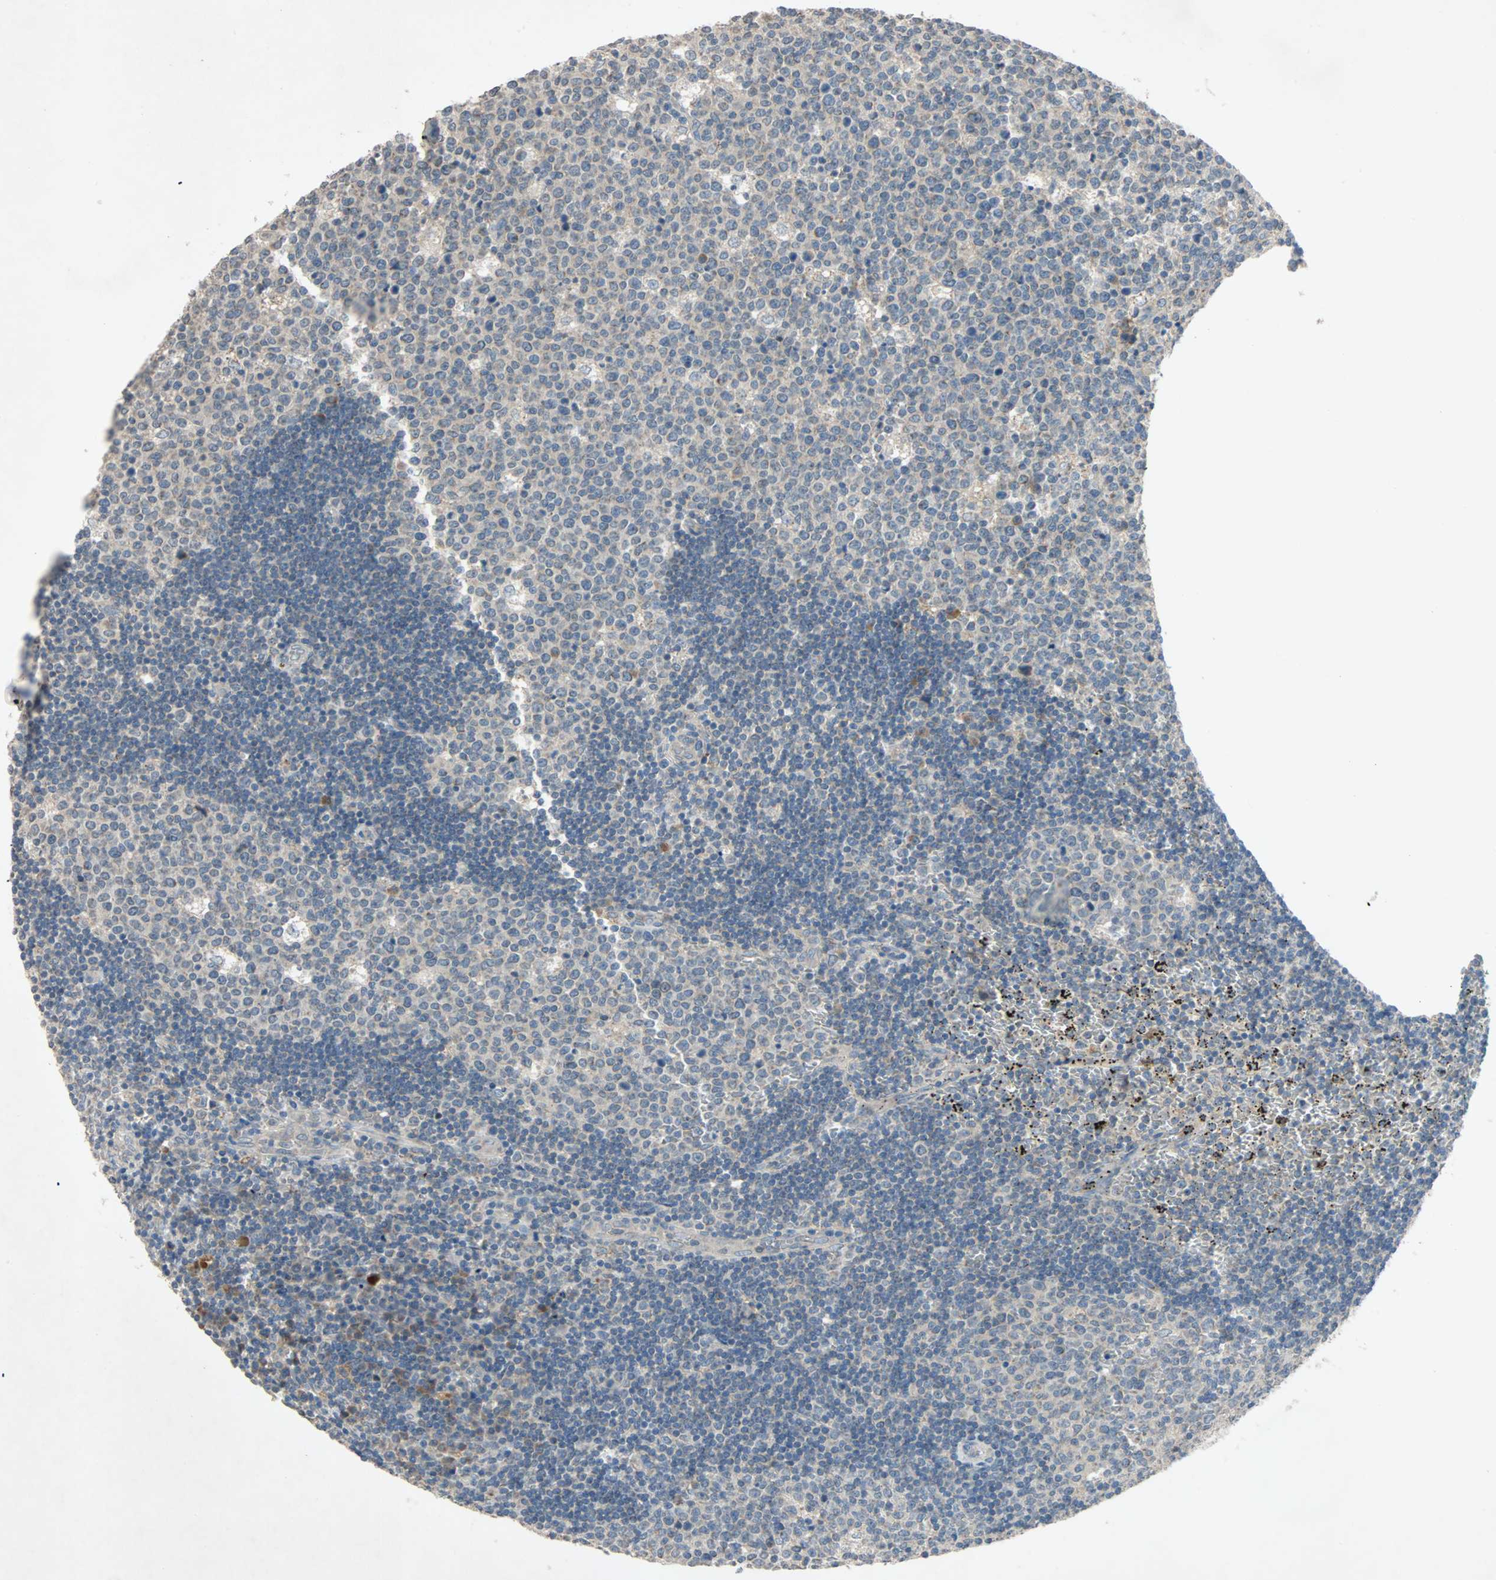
{"staining": {"intensity": "weak", "quantity": ">75%", "location": "cytoplasmic/membranous"}, "tissue": "lymph node", "cell_type": "Germinal center cells", "image_type": "normal", "snomed": [{"axis": "morphology", "description": "Normal tissue, NOS"}, {"axis": "topography", "description": "Lymph node"}, {"axis": "topography", "description": "Salivary gland"}], "caption": "IHC (DAB) staining of normal human lymph node demonstrates weak cytoplasmic/membranous protein staining in approximately >75% of germinal center cells.", "gene": "XYLT1", "patient": {"sex": "male", "age": 8}}